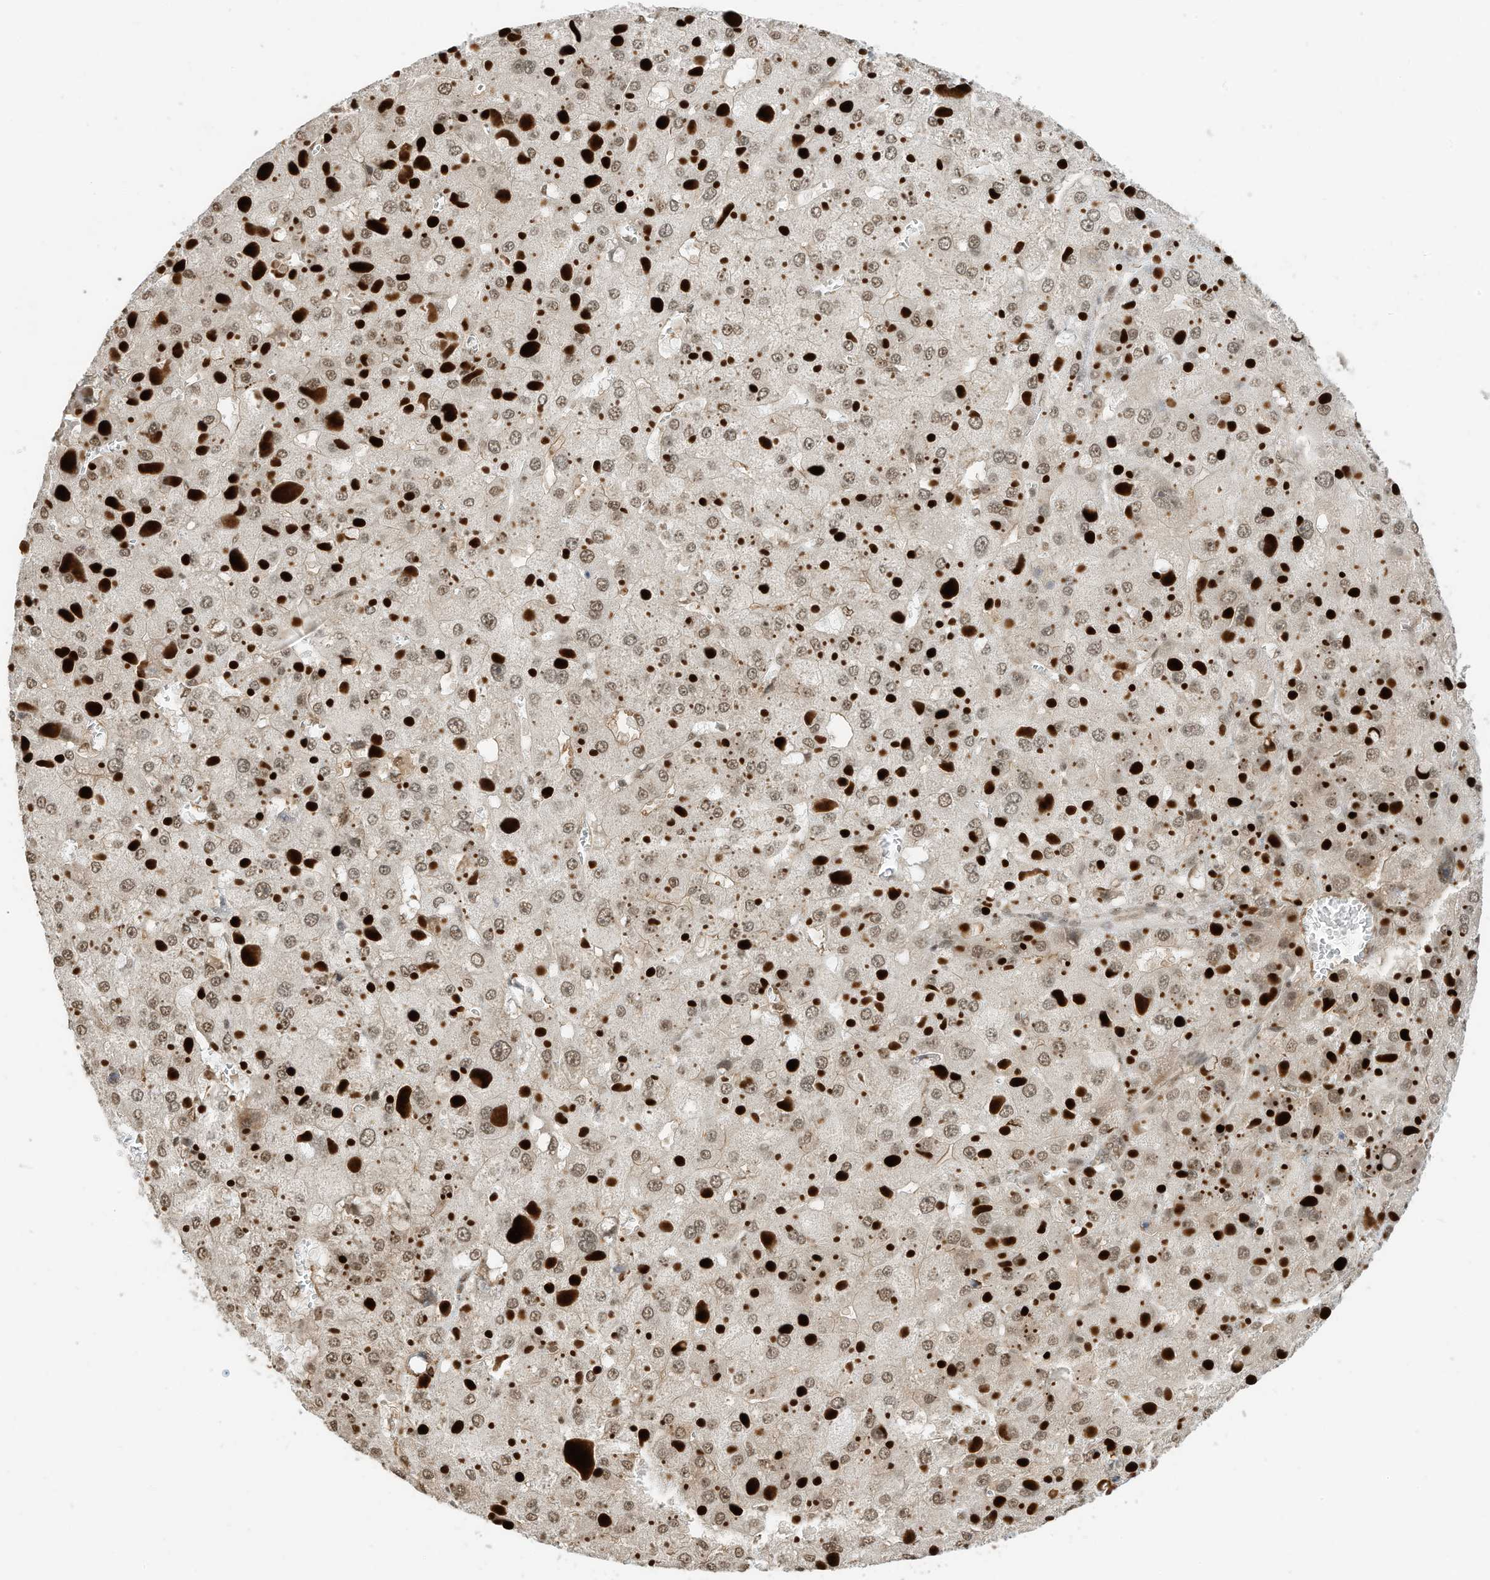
{"staining": {"intensity": "weak", "quantity": ">75%", "location": "nuclear"}, "tissue": "liver cancer", "cell_type": "Tumor cells", "image_type": "cancer", "snomed": [{"axis": "morphology", "description": "Carcinoma, Hepatocellular, NOS"}, {"axis": "topography", "description": "Liver"}], "caption": "Tumor cells demonstrate low levels of weak nuclear staining in approximately >75% of cells in human hepatocellular carcinoma (liver).", "gene": "ZNF195", "patient": {"sex": "female", "age": 73}}